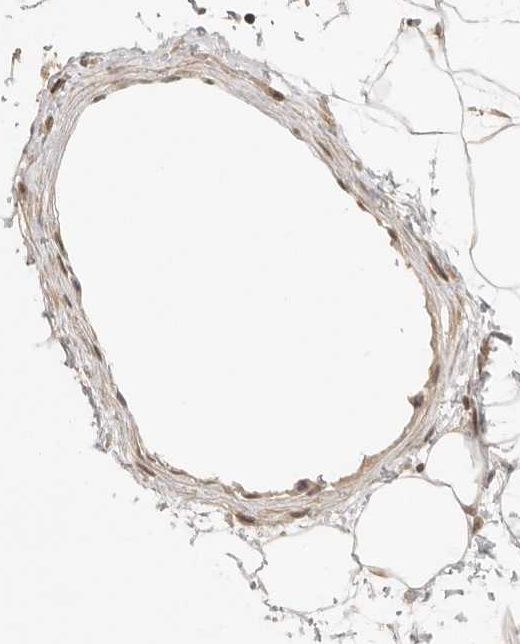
{"staining": {"intensity": "weak", "quantity": ">75%", "location": "nuclear"}, "tissue": "adipose tissue", "cell_type": "Adipocytes", "image_type": "normal", "snomed": [{"axis": "morphology", "description": "Normal tissue, NOS"}, {"axis": "topography", "description": "Soft tissue"}], "caption": "Weak nuclear positivity for a protein is seen in approximately >75% of adipocytes of unremarkable adipose tissue using immunohistochemistry.", "gene": "GPBP1L1", "patient": {"sex": "male", "age": 72}}